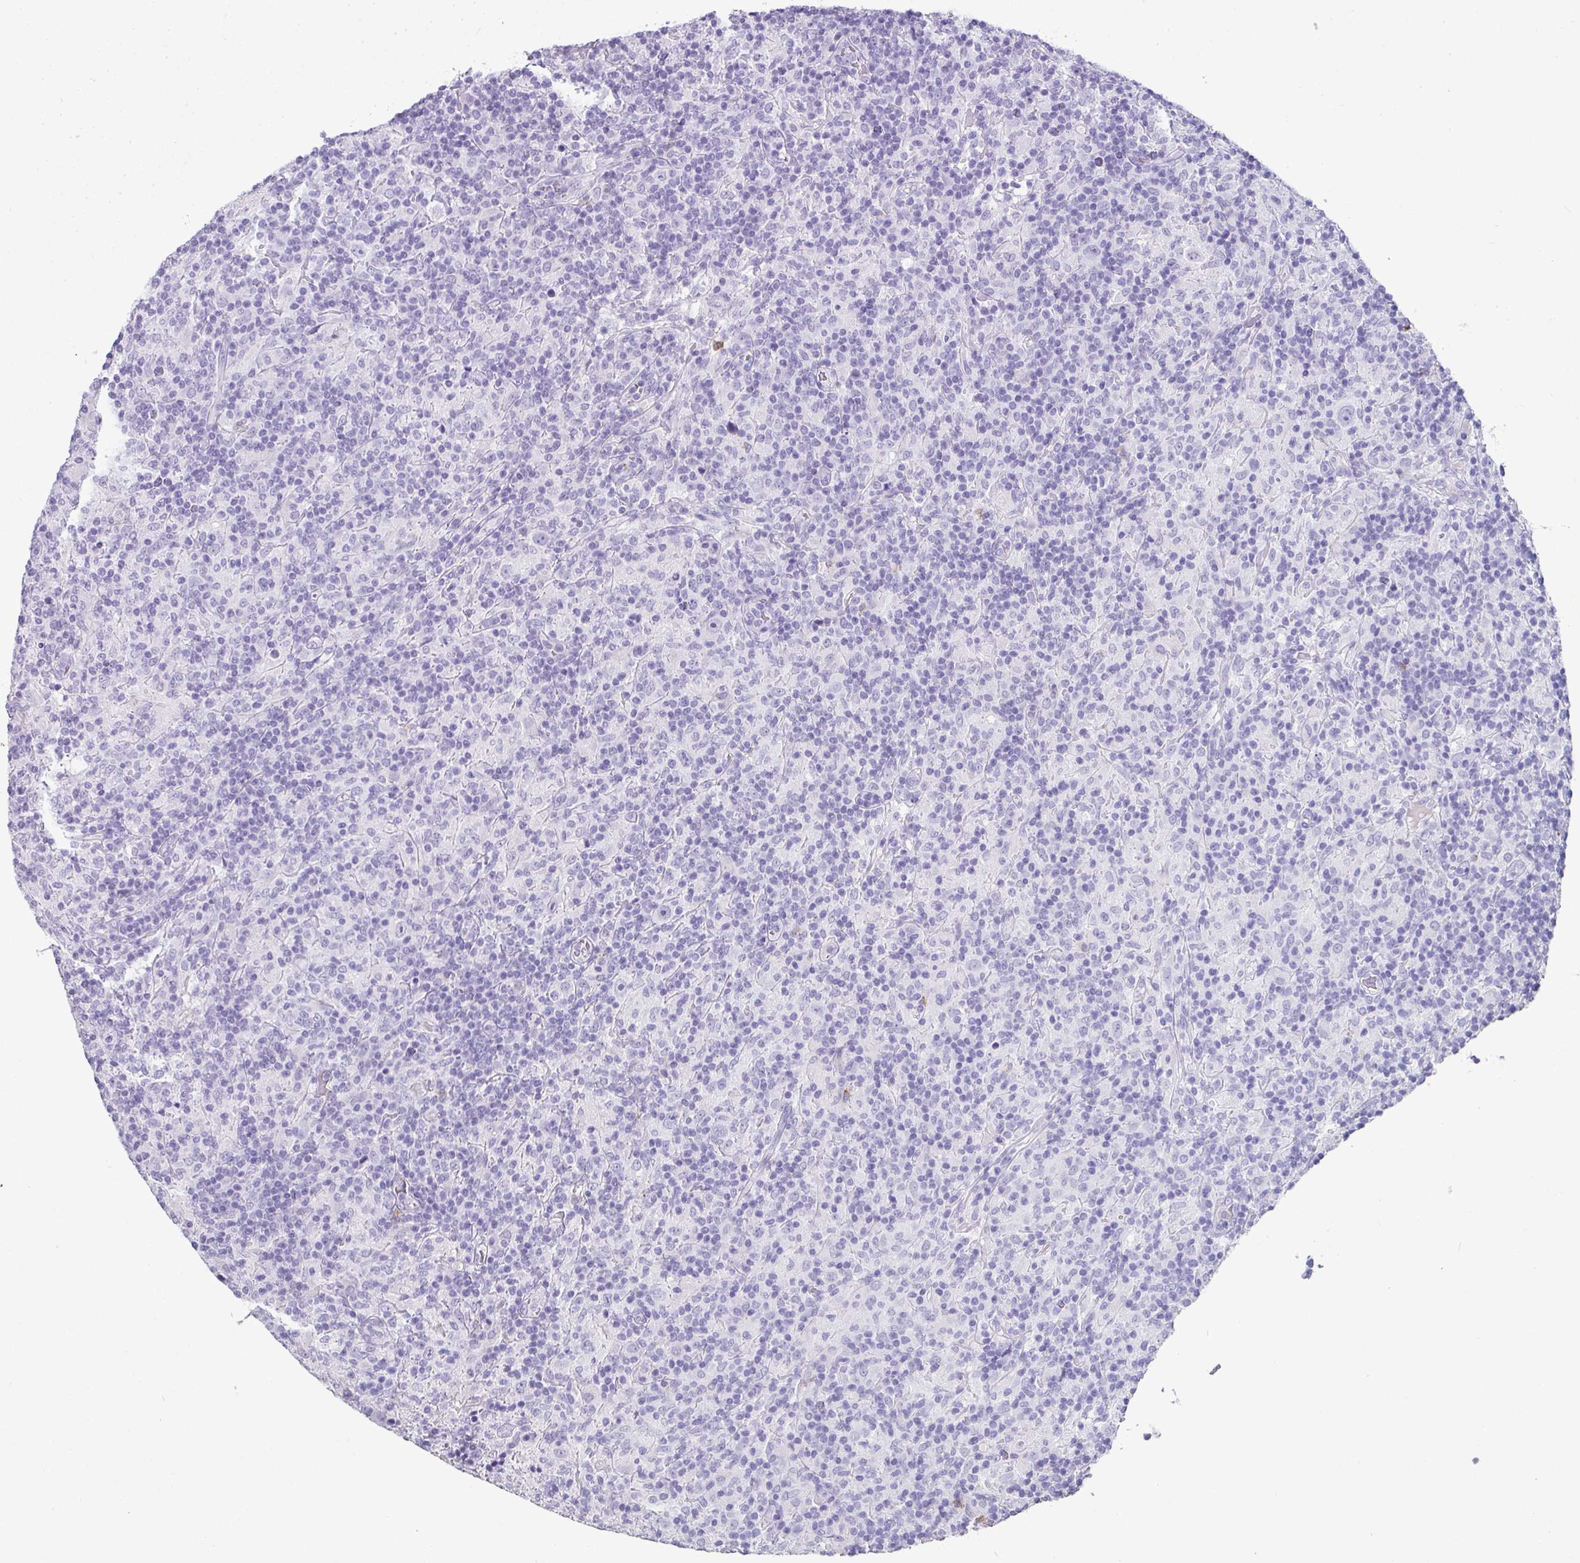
{"staining": {"intensity": "negative", "quantity": "none", "location": "none"}, "tissue": "lymphoma", "cell_type": "Tumor cells", "image_type": "cancer", "snomed": [{"axis": "morphology", "description": "Hodgkin's disease, NOS"}, {"axis": "topography", "description": "Lymph node"}], "caption": "There is no significant expression in tumor cells of lymphoma. The staining is performed using DAB (3,3'-diaminobenzidine) brown chromogen with nuclei counter-stained in using hematoxylin.", "gene": "CTSG", "patient": {"sex": "male", "age": 70}}